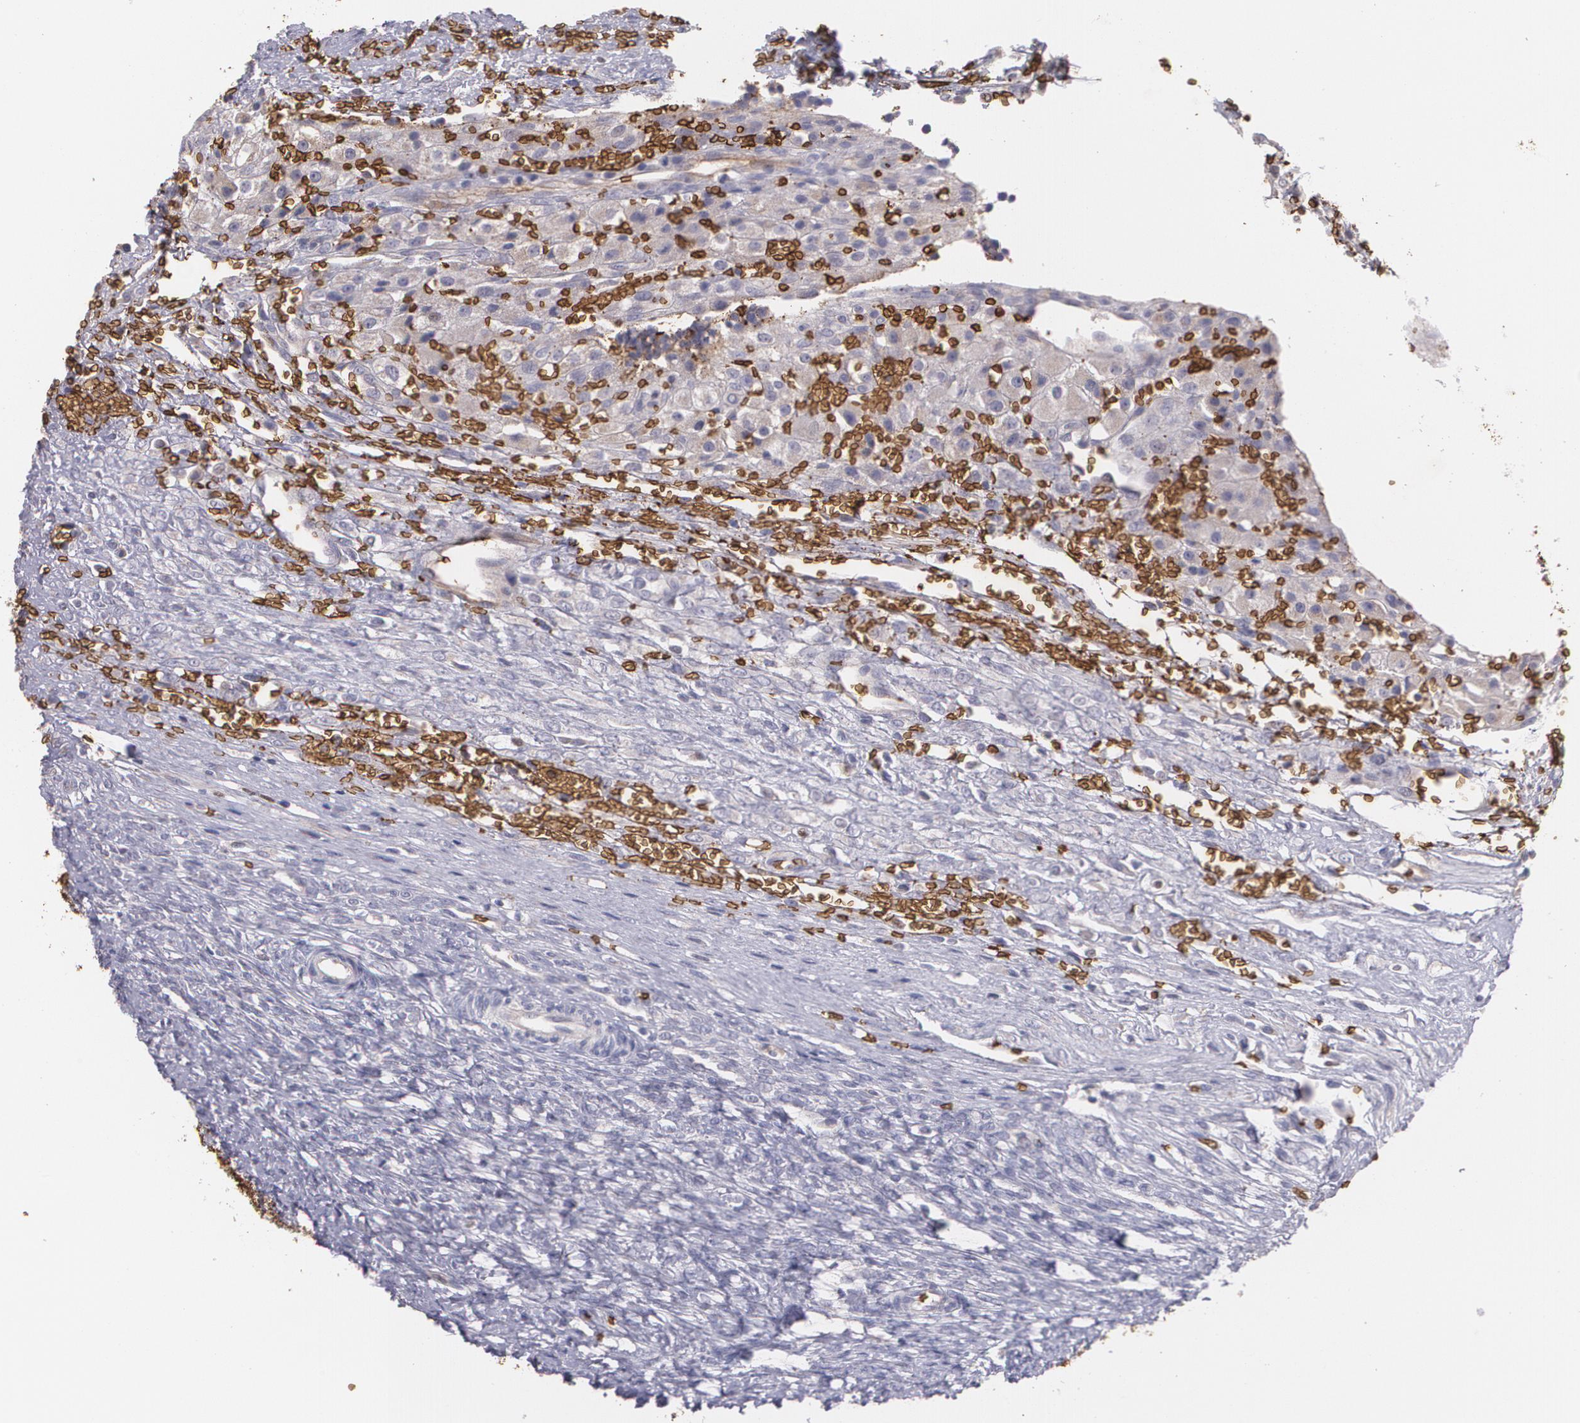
{"staining": {"intensity": "negative", "quantity": "none", "location": "none"}, "tissue": "ovary", "cell_type": "Follicle cells", "image_type": "normal", "snomed": [{"axis": "morphology", "description": "Normal tissue, NOS"}, {"axis": "topography", "description": "Ovary"}], "caption": "A high-resolution micrograph shows IHC staining of normal ovary, which displays no significant positivity in follicle cells. The staining is performed using DAB (3,3'-diaminobenzidine) brown chromogen with nuclei counter-stained in using hematoxylin.", "gene": "SLC2A1", "patient": {"sex": "female", "age": 56}}